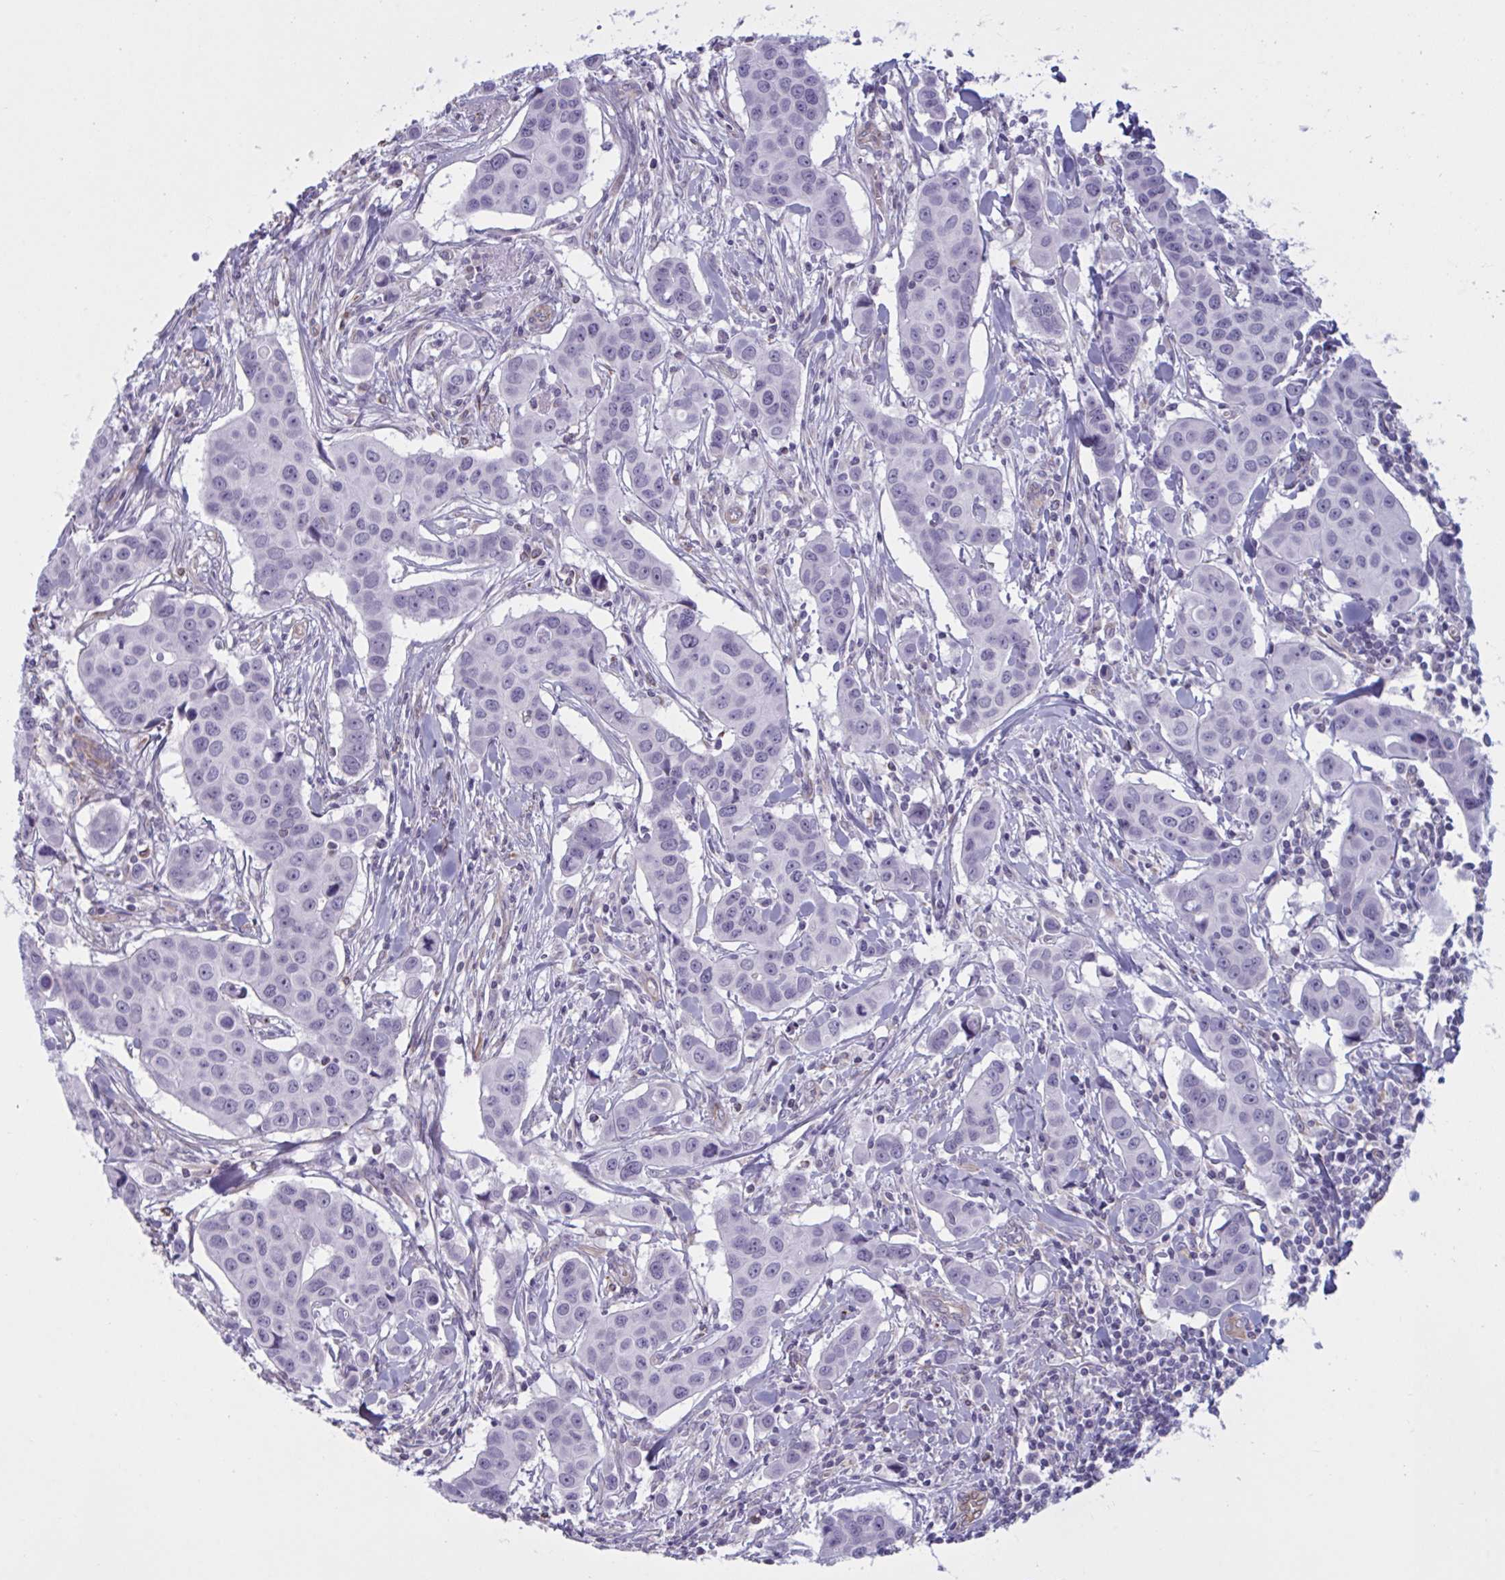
{"staining": {"intensity": "negative", "quantity": "none", "location": "none"}, "tissue": "breast cancer", "cell_type": "Tumor cells", "image_type": "cancer", "snomed": [{"axis": "morphology", "description": "Duct carcinoma"}, {"axis": "topography", "description": "Breast"}], "caption": "Tumor cells show no significant protein positivity in breast cancer (intraductal carcinoma).", "gene": "OR1L3", "patient": {"sex": "female", "age": 24}}